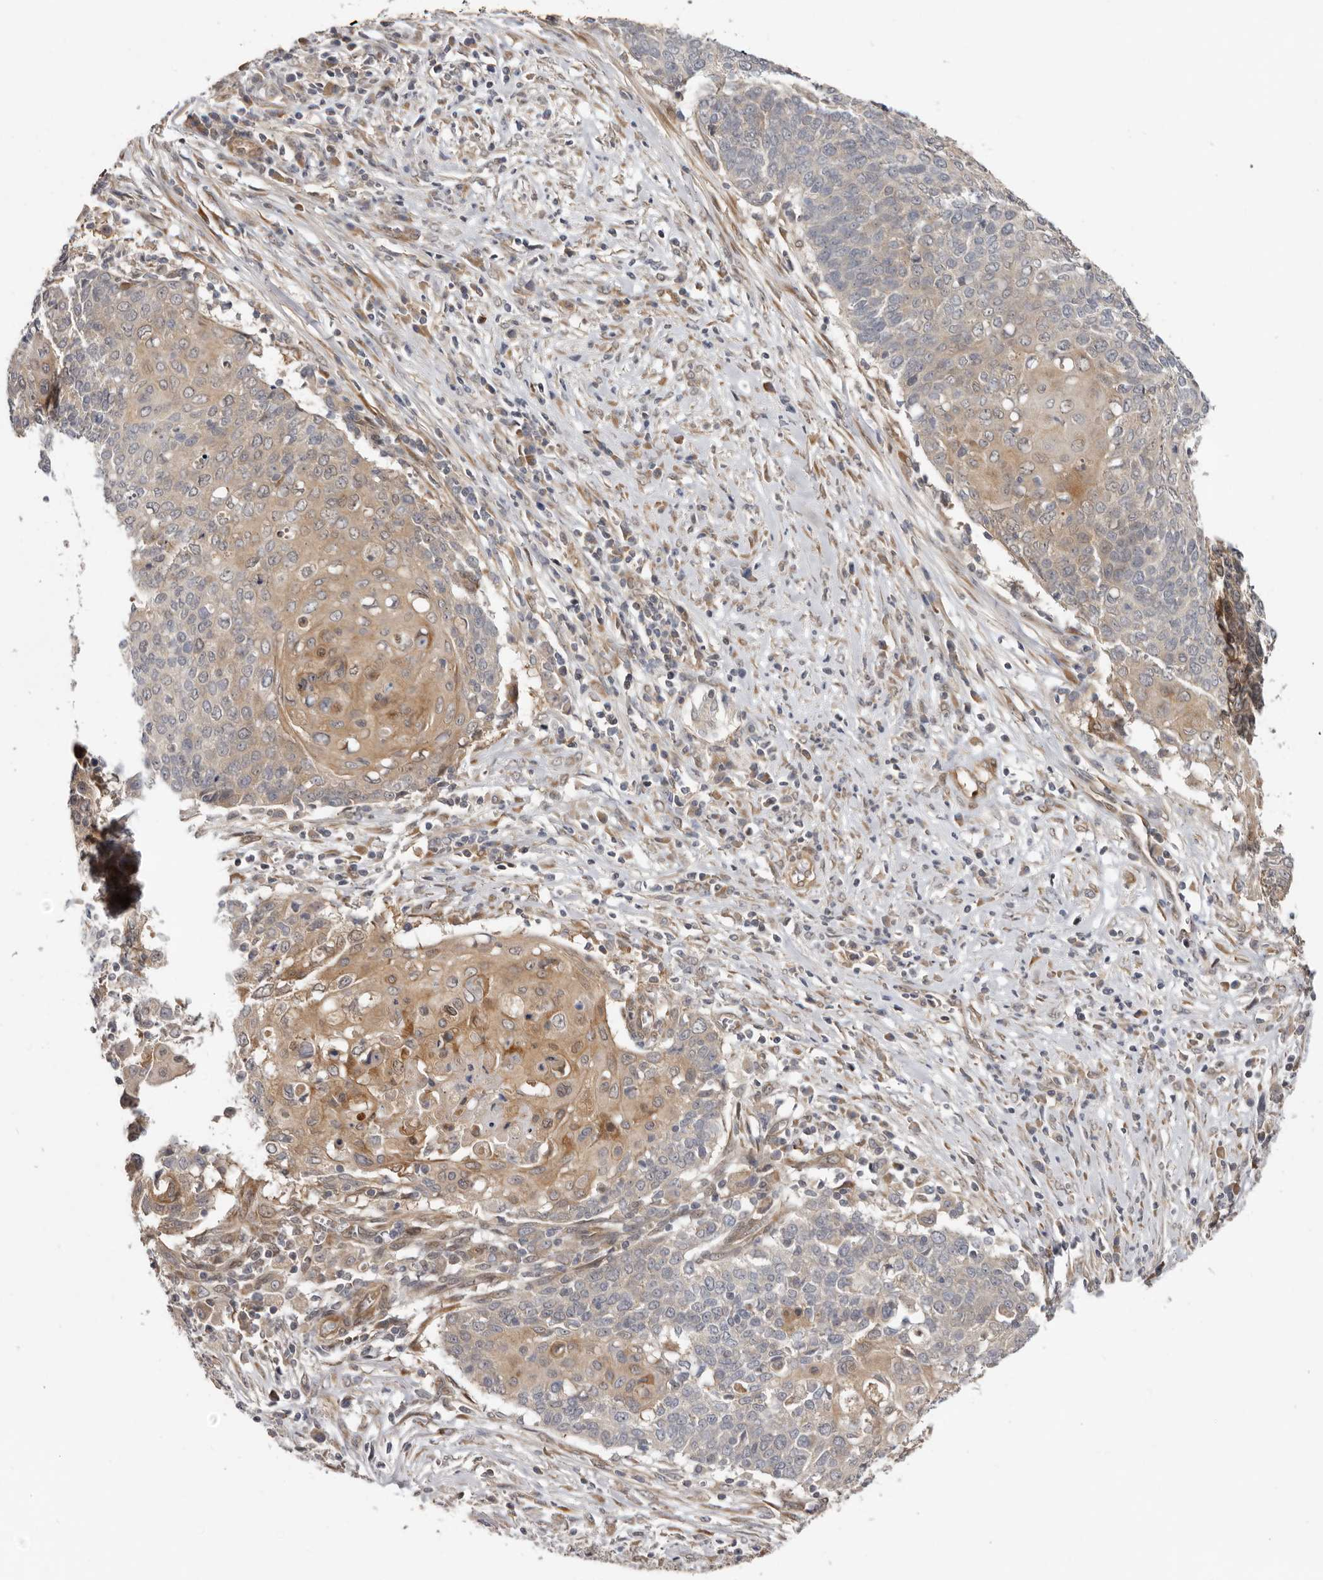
{"staining": {"intensity": "weak", "quantity": "25%-75%", "location": "cytoplasmic/membranous"}, "tissue": "cervical cancer", "cell_type": "Tumor cells", "image_type": "cancer", "snomed": [{"axis": "morphology", "description": "Squamous cell carcinoma, NOS"}, {"axis": "topography", "description": "Cervix"}], "caption": "Immunohistochemical staining of human squamous cell carcinoma (cervical) demonstrates weak cytoplasmic/membranous protein expression in about 25%-75% of tumor cells.", "gene": "SBDS", "patient": {"sex": "female", "age": 39}}